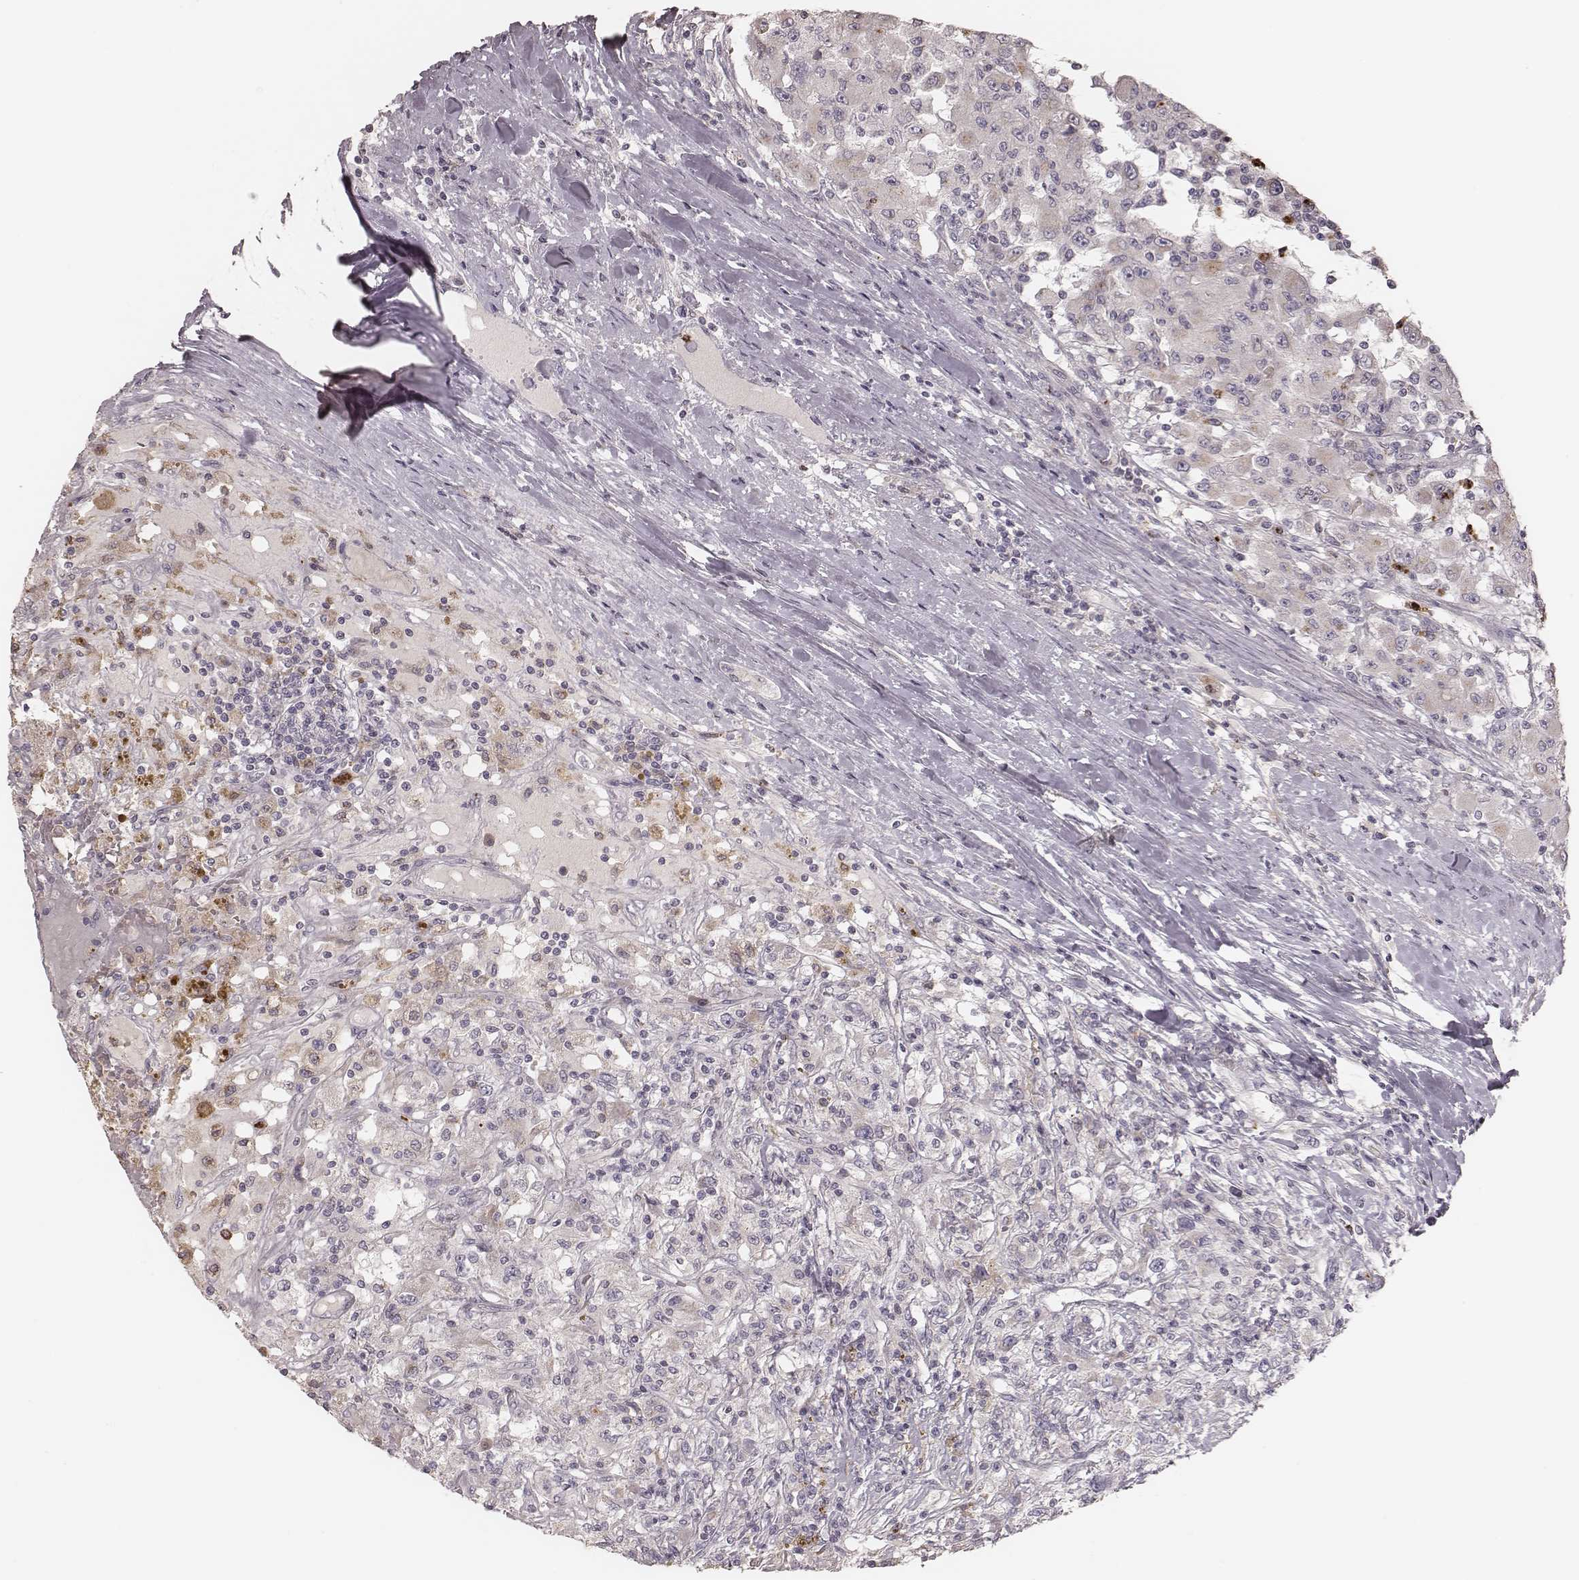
{"staining": {"intensity": "moderate", "quantity": "<25%", "location": "cytoplasmic/membranous"}, "tissue": "renal cancer", "cell_type": "Tumor cells", "image_type": "cancer", "snomed": [{"axis": "morphology", "description": "Adenocarcinoma, NOS"}, {"axis": "topography", "description": "Kidney"}], "caption": "This is a photomicrograph of immunohistochemistry (IHC) staining of renal cancer (adenocarcinoma), which shows moderate expression in the cytoplasmic/membranous of tumor cells.", "gene": "ABCA7", "patient": {"sex": "female", "age": 67}}